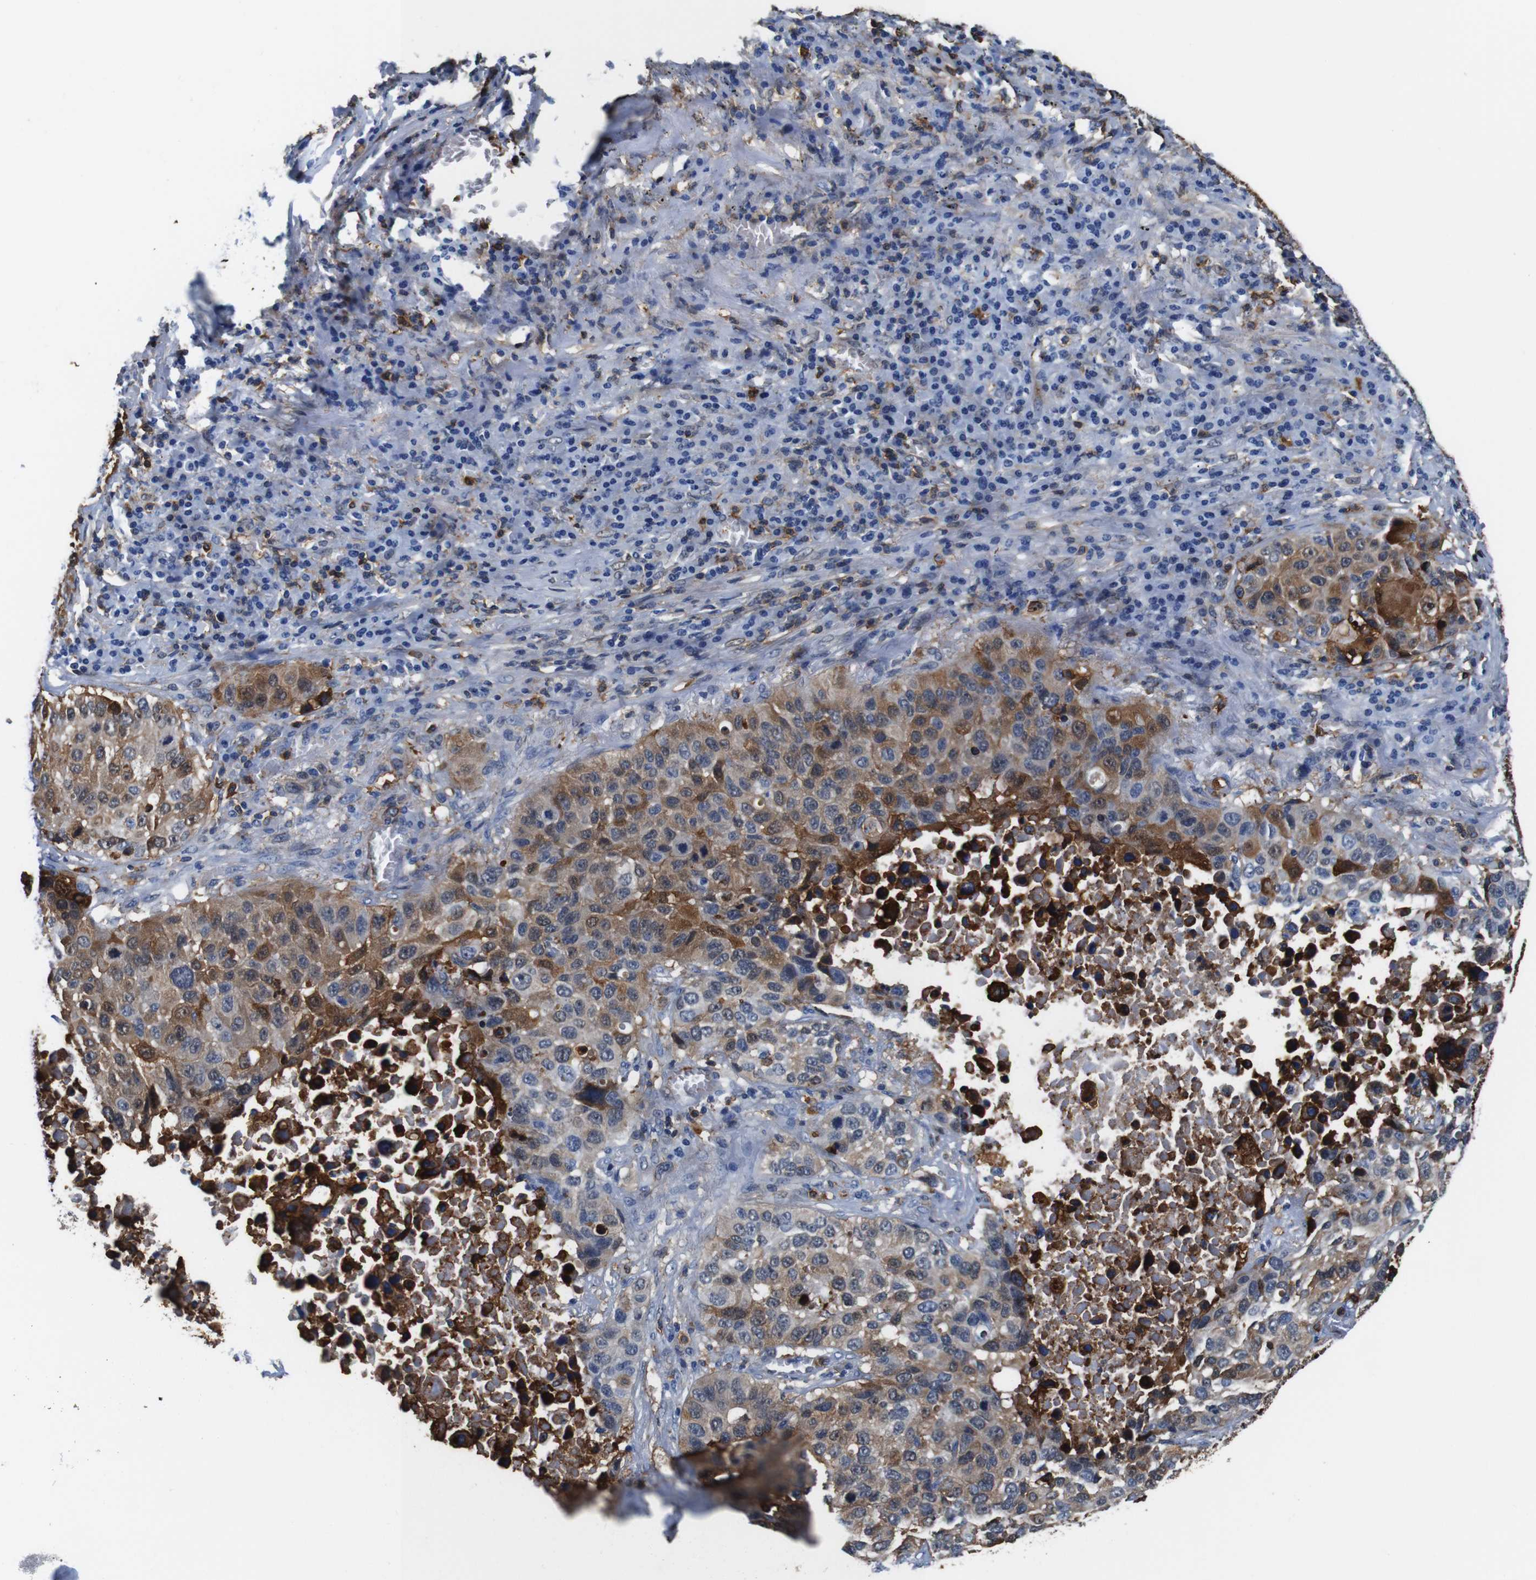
{"staining": {"intensity": "moderate", "quantity": ">75%", "location": "cytoplasmic/membranous"}, "tissue": "lung cancer", "cell_type": "Tumor cells", "image_type": "cancer", "snomed": [{"axis": "morphology", "description": "Squamous cell carcinoma, NOS"}, {"axis": "topography", "description": "Lung"}], "caption": "High-magnification brightfield microscopy of lung squamous cell carcinoma stained with DAB (brown) and counterstained with hematoxylin (blue). tumor cells exhibit moderate cytoplasmic/membranous expression is seen in approximately>75% of cells. Nuclei are stained in blue.", "gene": "ANXA1", "patient": {"sex": "male", "age": 57}}